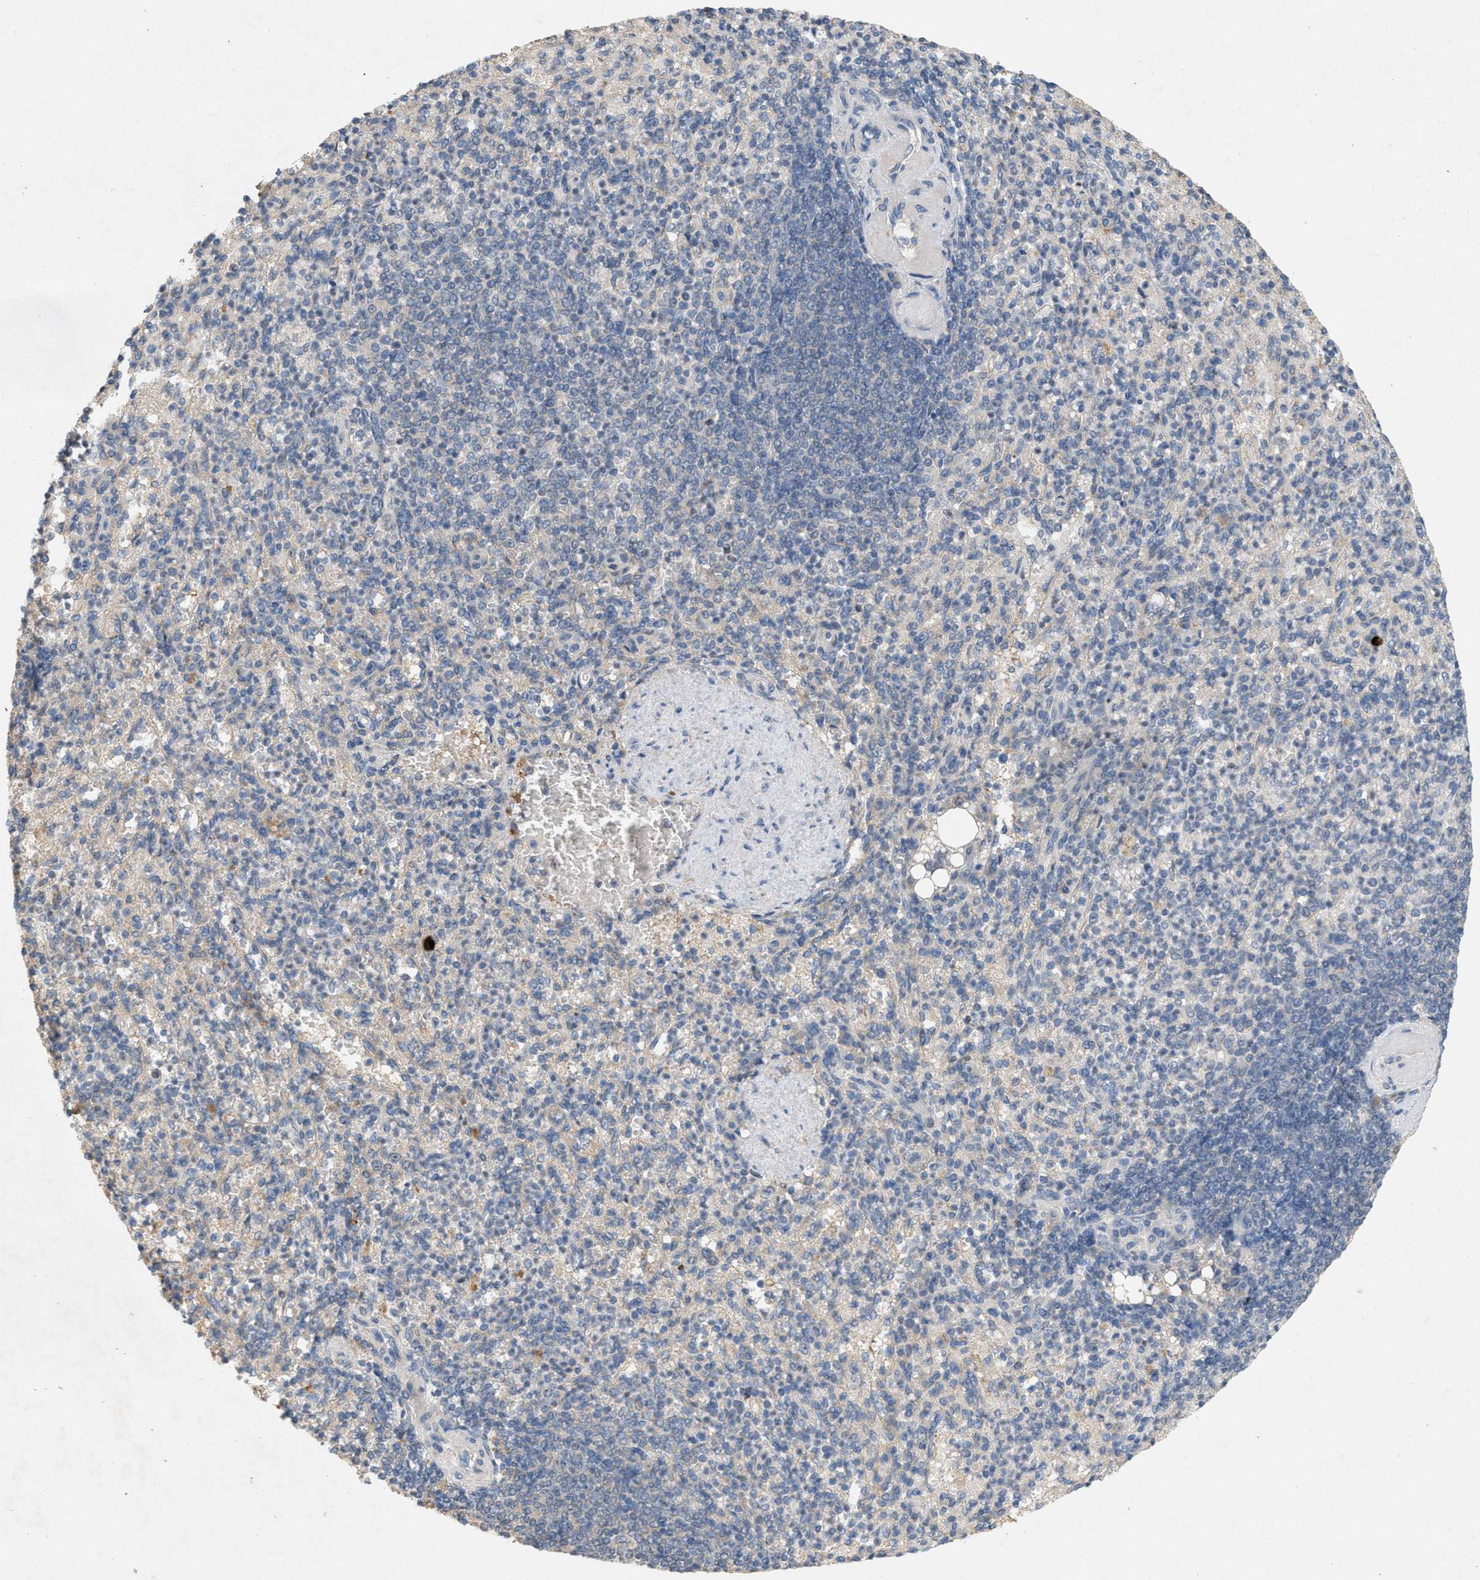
{"staining": {"intensity": "negative", "quantity": "none", "location": "none"}, "tissue": "spleen", "cell_type": "Cells in red pulp", "image_type": "normal", "snomed": [{"axis": "morphology", "description": "Normal tissue, NOS"}, {"axis": "topography", "description": "Spleen"}], "caption": "Normal spleen was stained to show a protein in brown. There is no significant expression in cells in red pulp.", "gene": "DCAF7", "patient": {"sex": "female", "age": 74}}